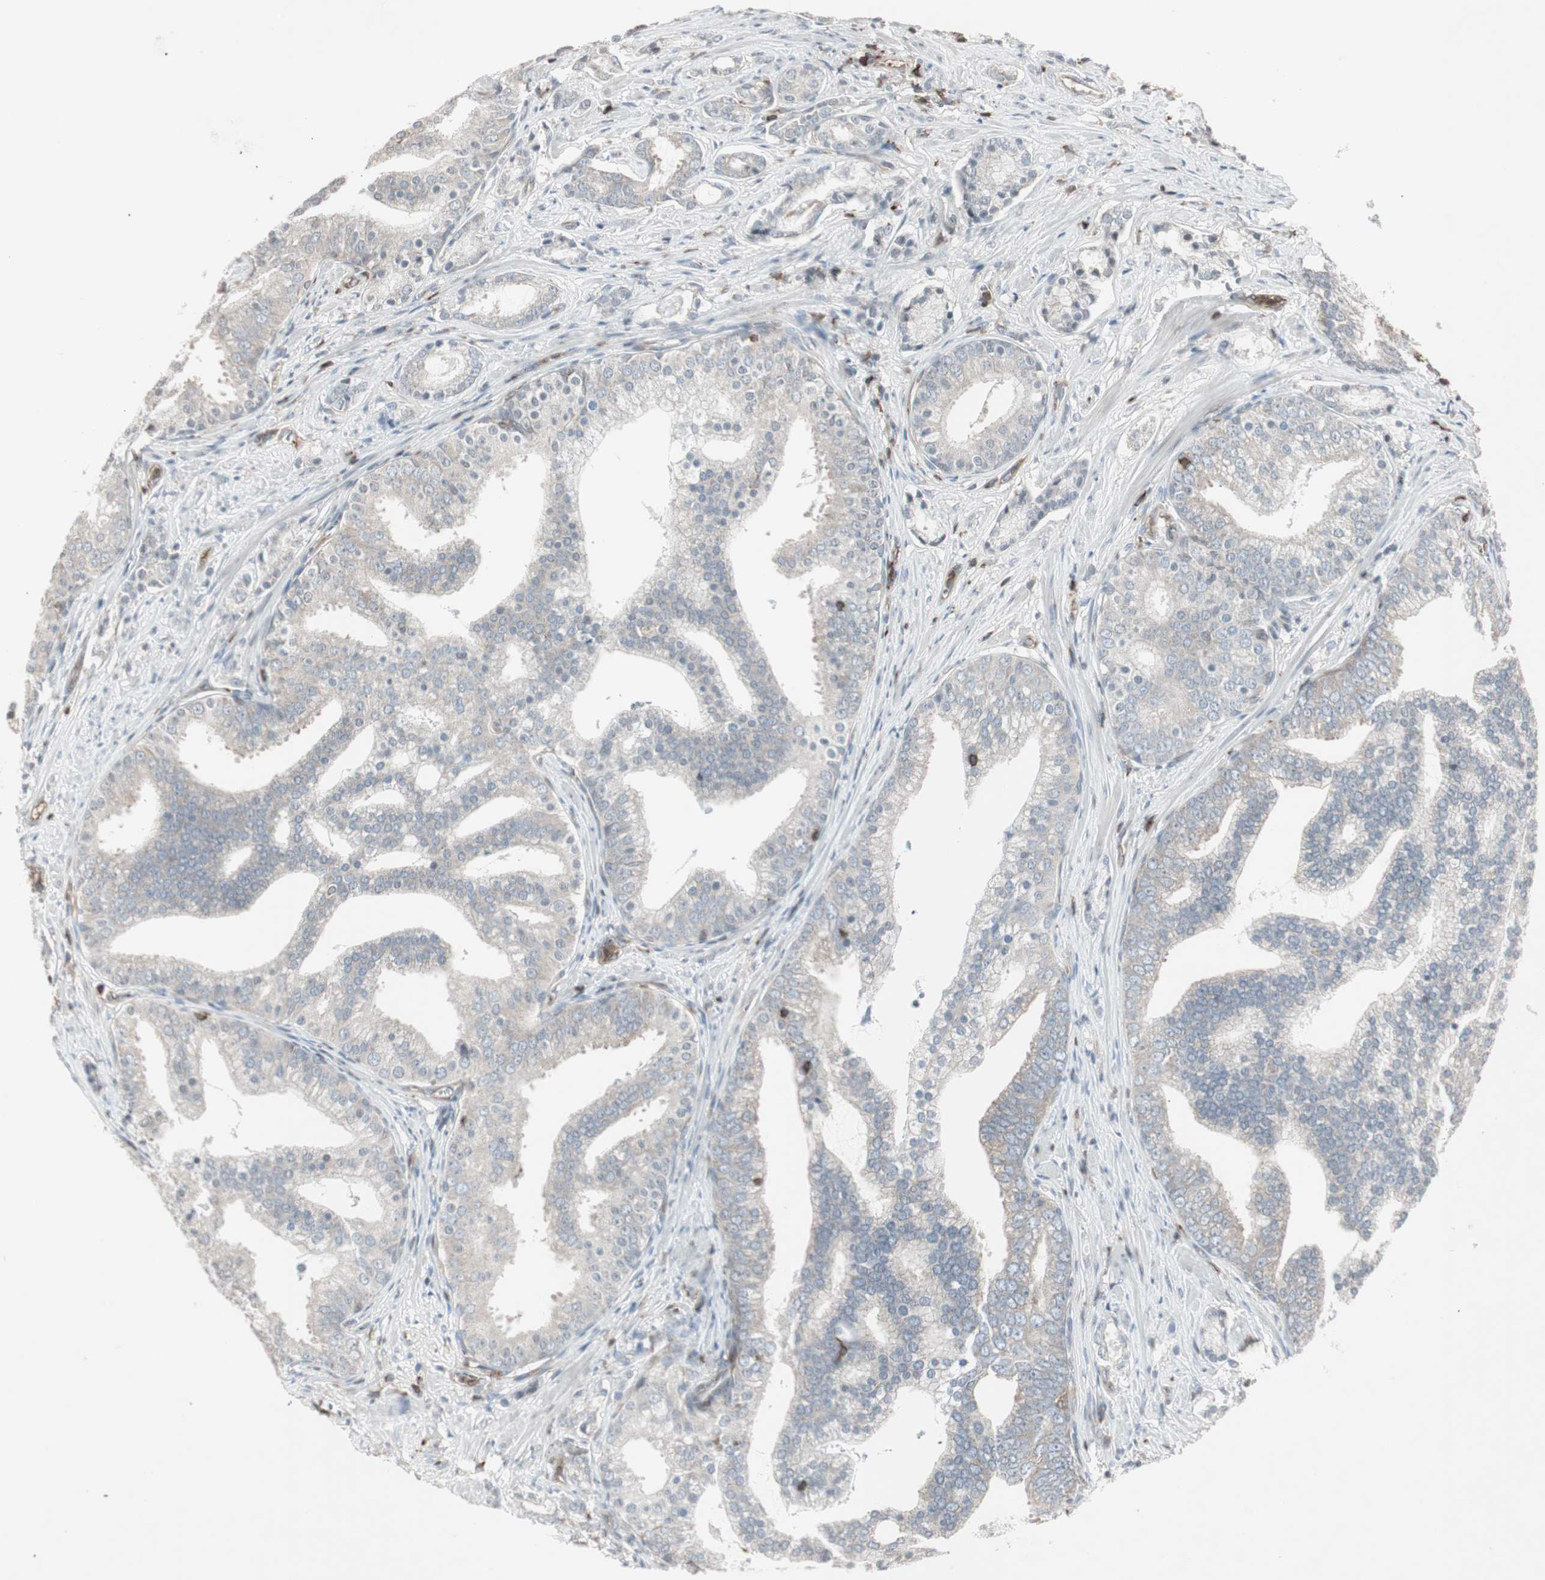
{"staining": {"intensity": "weak", "quantity": "25%-75%", "location": "cytoplasmic/membranous"}, "tissue": "prostate cancer", "cell_type": "Tumor cells", "image_type": "cancer", "snomed": [{"axis": "morphology", "description": "Adenocarcinoma, Low grade"}, {"axis": "topography", "description": "Prostate"}], "caption": "Immunohistochemistry staining of prostate cancer (adenocarcinoma (low-grade)), which exhibits low levels of weak cytoplasmic/membranous expression in about 25%-75% of tumor cells indicating weak cytoplasmic/membranous protein expression. The staining was performed using DAB (3,3'-diaminobenzidine) (brown) for protein detection and nuclei were counterstained in hematoxylin (blue).", "gene": "ARHGEF1", "patient": {"sex": "male", "age": 58}}